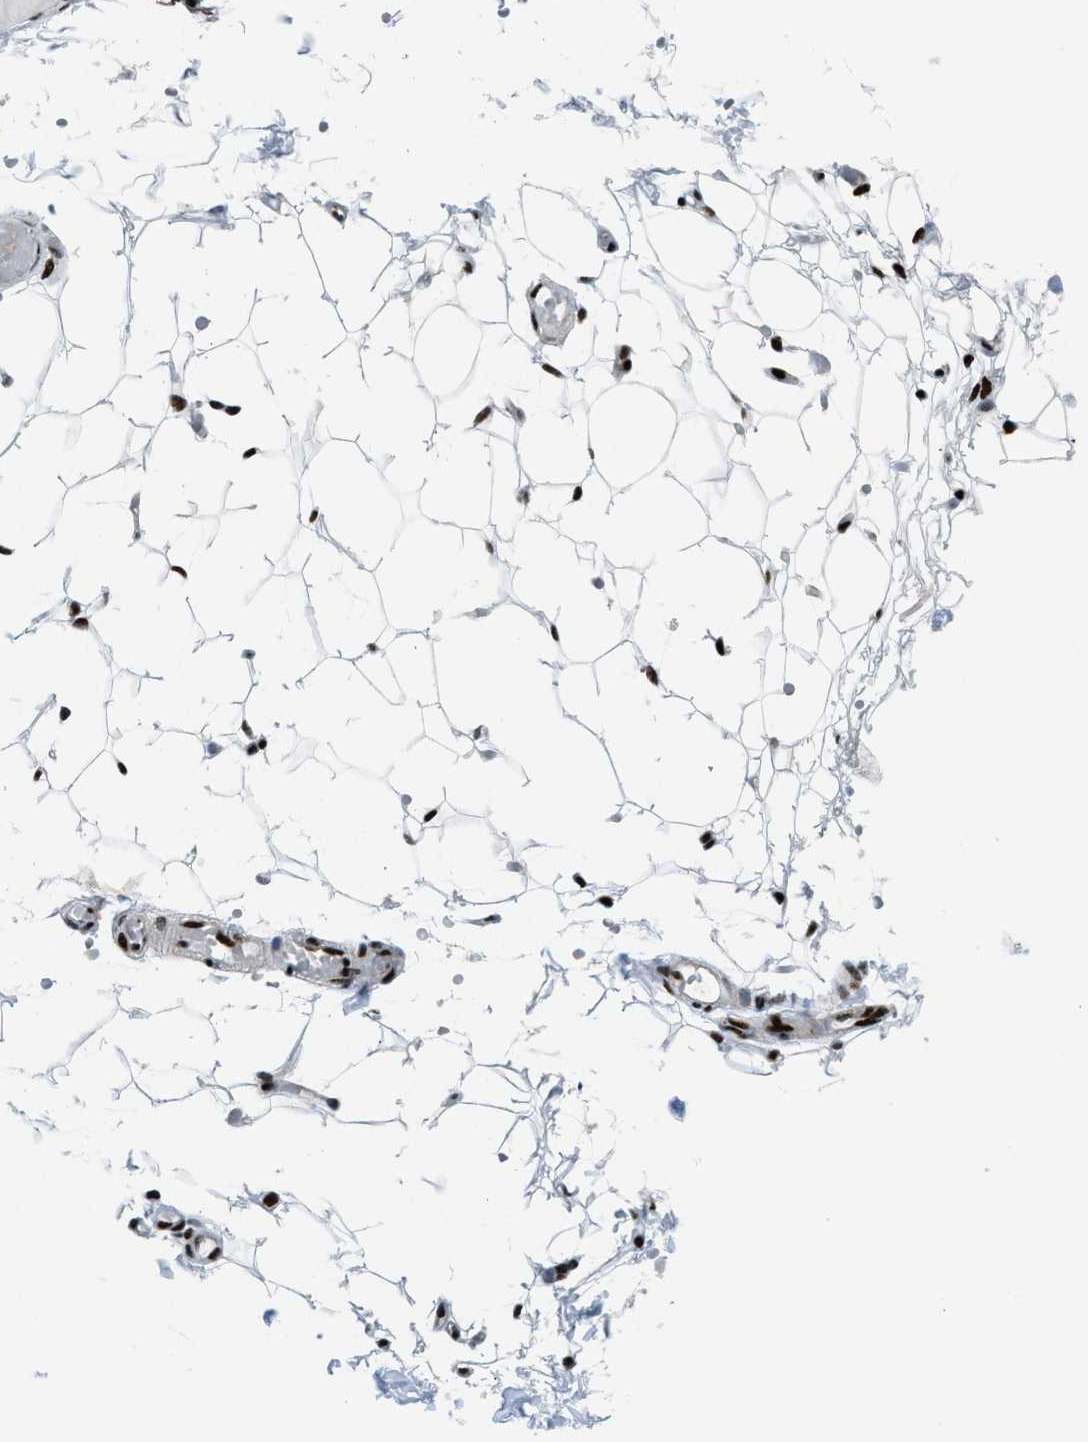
{"staining": {"intensity": "strong", "quantity": ">75%", "location": "nuclear"}, "tissue": "adipose tissue", "cell_type": "Adipocytes", "image_type": "normal", "snomed": [{"axis": "morphology", "description": "Normal tissue, NOS"}, {"axis": "topography", "description": "Adipose tissue"}, {"axis": "topography", "description": "Vascular tissue"}, {"axis": "topography", "description": "Peripheral nerve tissue"}], "caption": "DAB (3,3'-diaminobenzidine) immunohistochemical staining of normal adipose tissue demonstrates strong nuclear protein expression in about >75% of adipocytes.", "gene": "NONO", "patient": {"sex": "male", "age": 25}}